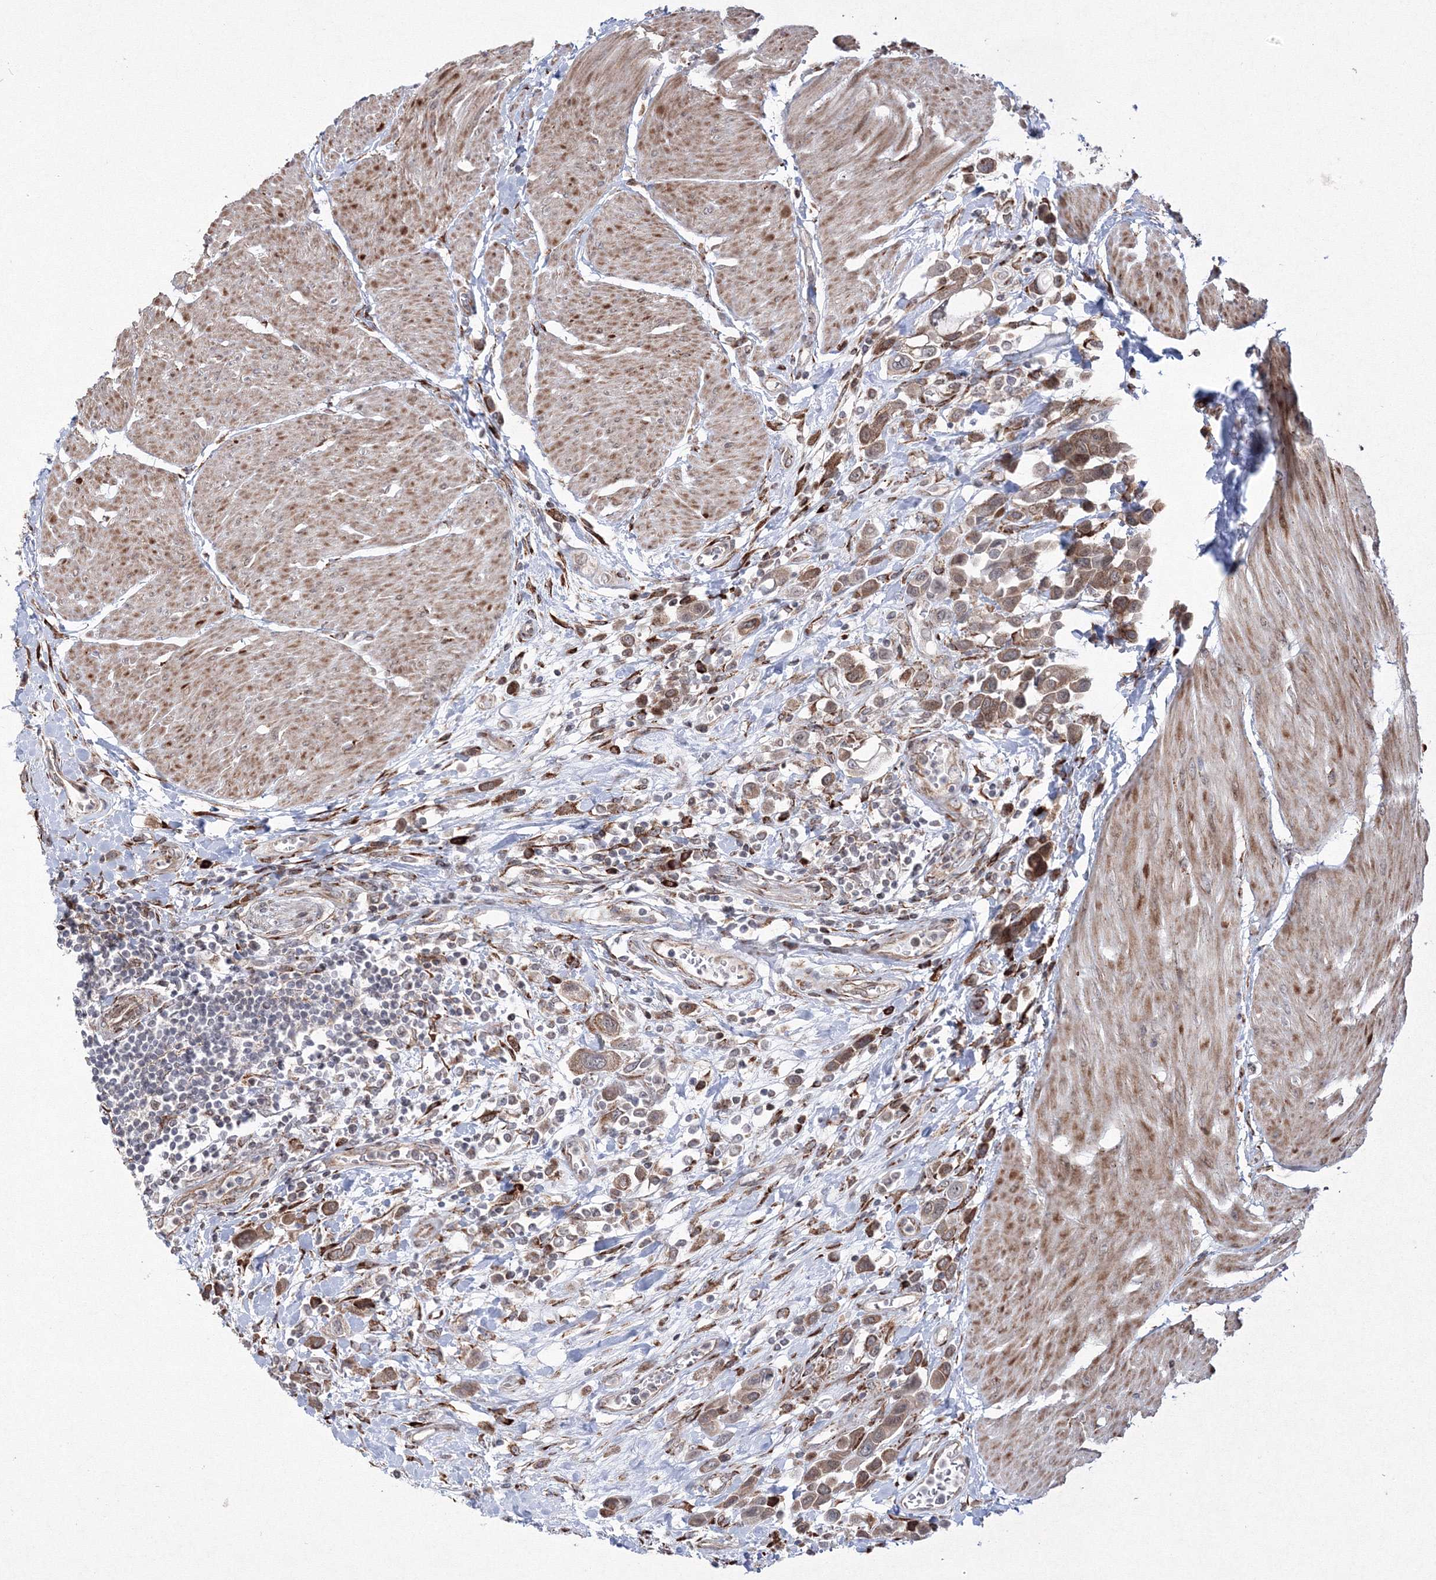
{"staining": {"intensity": "moderate", "quantity": ">75%", "location": "cytoplasmic/membranous"}, "tissue": "urothelial cancer", "cell_type": "Tumor cells", "image_type": "cancer", "snomed": [{"axis": "morphology", "description": "Urothelial carcinoma, High grade"}, {"axis": "topography", "description": "Urinary bladder"}], "caption": "Urothelial cancer stained with DAB (3,3'-diaminobenzidine) immunohistochemistry (IHC) displays medium levels of moderate cytoplasmic/membranous staining in approximately >75% of tumor cells.", "gene": "EFCAB12", "patient": {"sex": "male", "age": 50}}